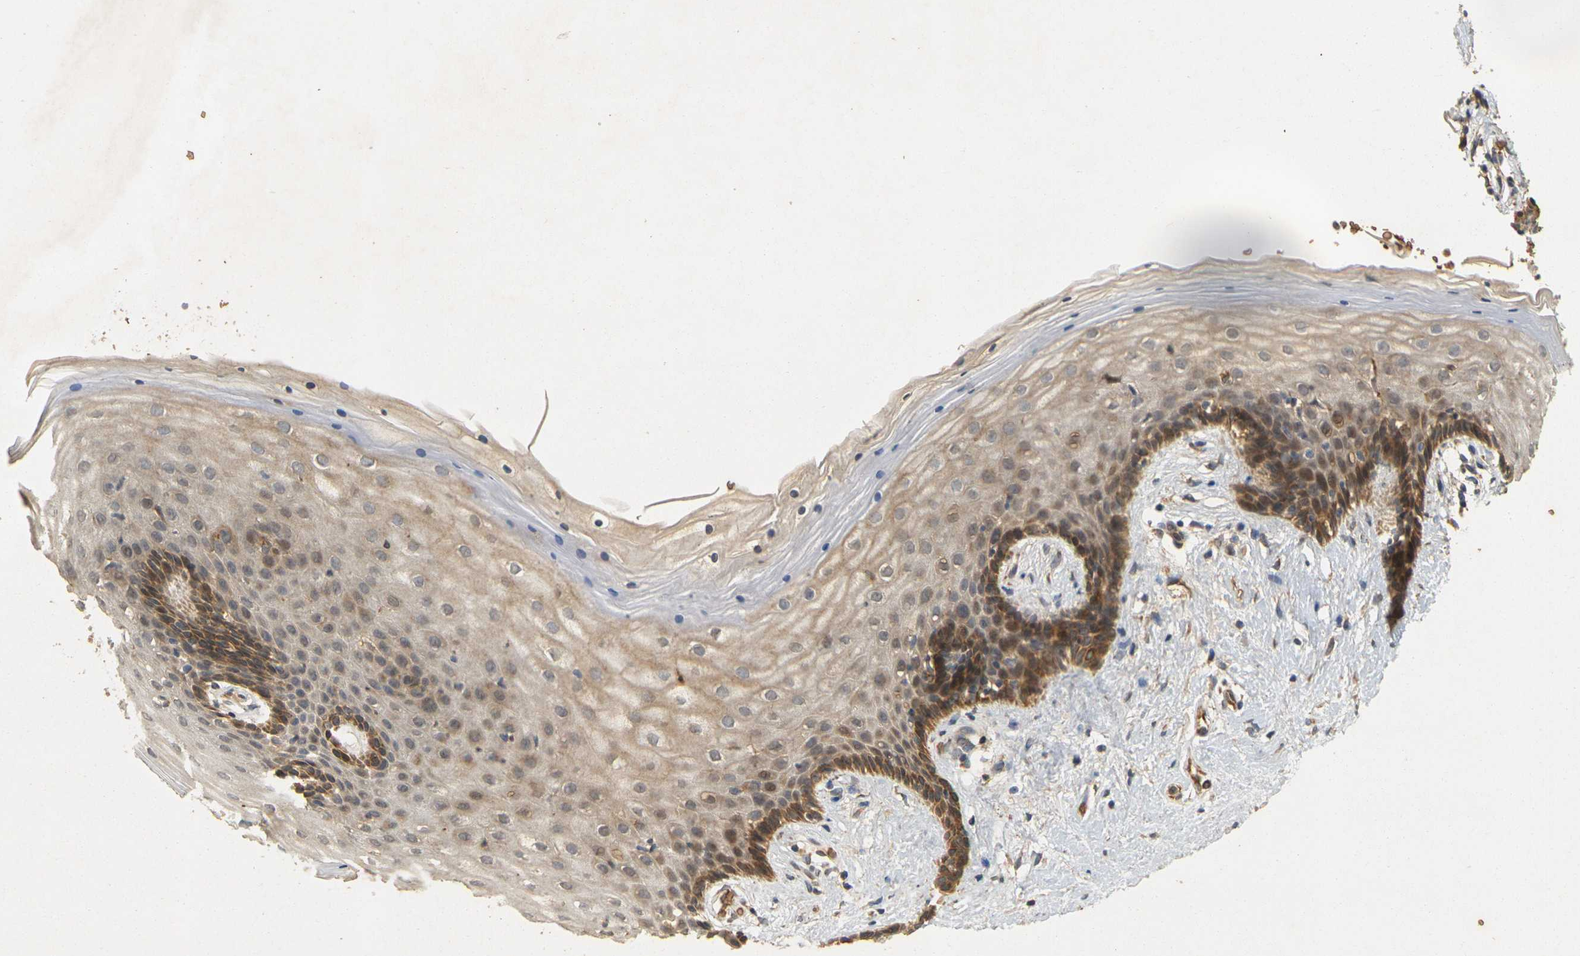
{"staining": {"intensity": "moderate", "quantity": "25%-75%", "location": "cytoplasmic/membranous"}, "tissue": "vagina", "cell_type": "Squamous epithelial cells", "image_type": "normal", "snomed": [{"axis": "morphology", "description": "Normal tissue, NOS"}, {"axis": "topography", "description": "Vagina"}], "caption": "Vagina stained with a protein marker shows moderate staining in squamous epithelial cells.", "gene": "MEGF9", "patient": {"sex": "female", "age": 44}}